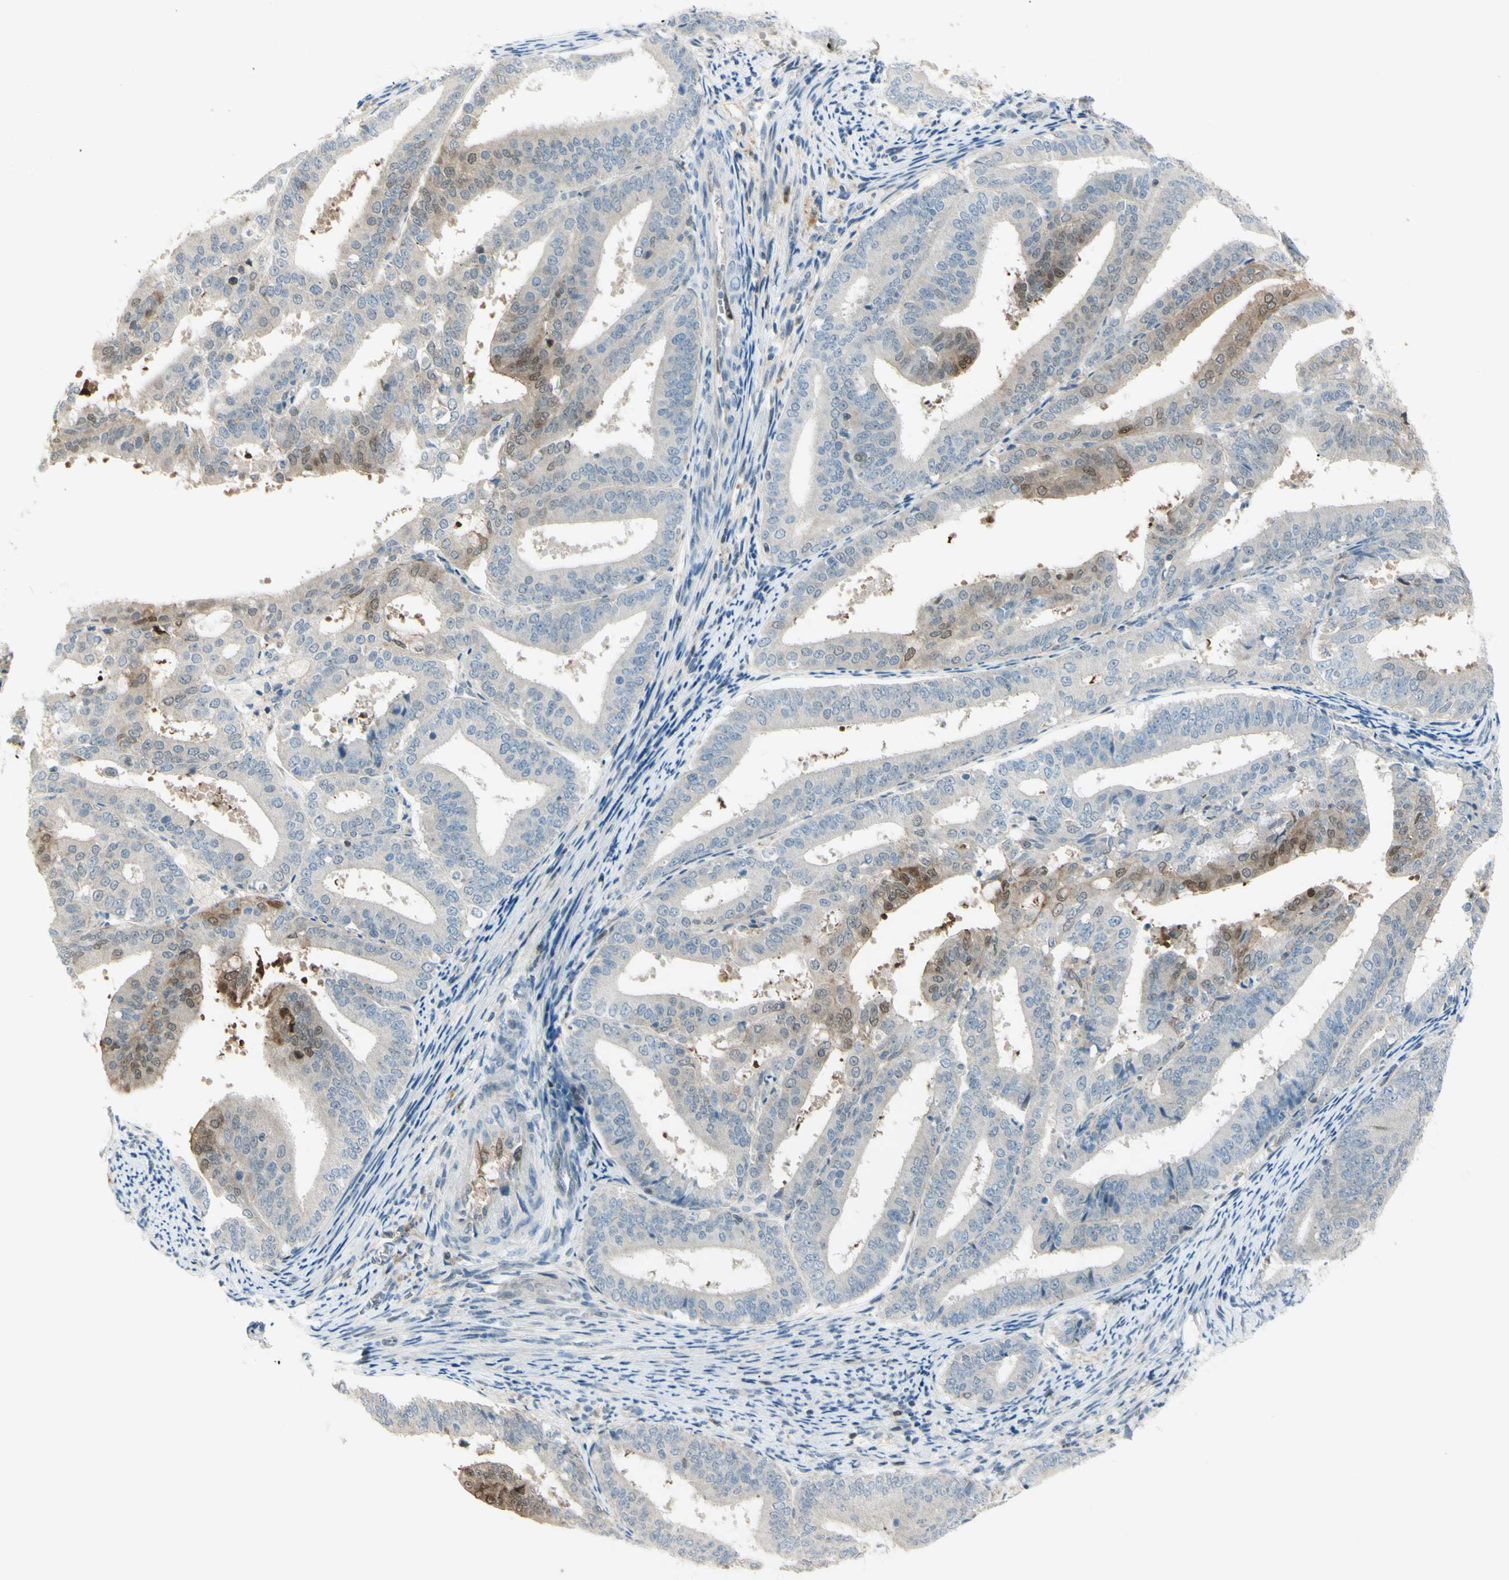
{"staining": {"intensity": "moderate", "quantity": "<25%", "location": "cytoplasmic/membranous,nuclear"}, "tissue": "endometrial cancer", "cell_type": "Tumor cells", "image_type": "cancer", "snomed": [{"axis": "morphology", "description": "Adenocarcinoma, NOS"}, {"axis": "topography", "description": "Endometrium"}], "caption": "The histopathology image reveals staining of endometrial adenocarcinoma, revealing moderate cytoplasmic/membranous and nuclear protein staining (brown color) within tumor cells.", "gene": "C1orf159", "patient": {"sex": "female", "age": 63}}